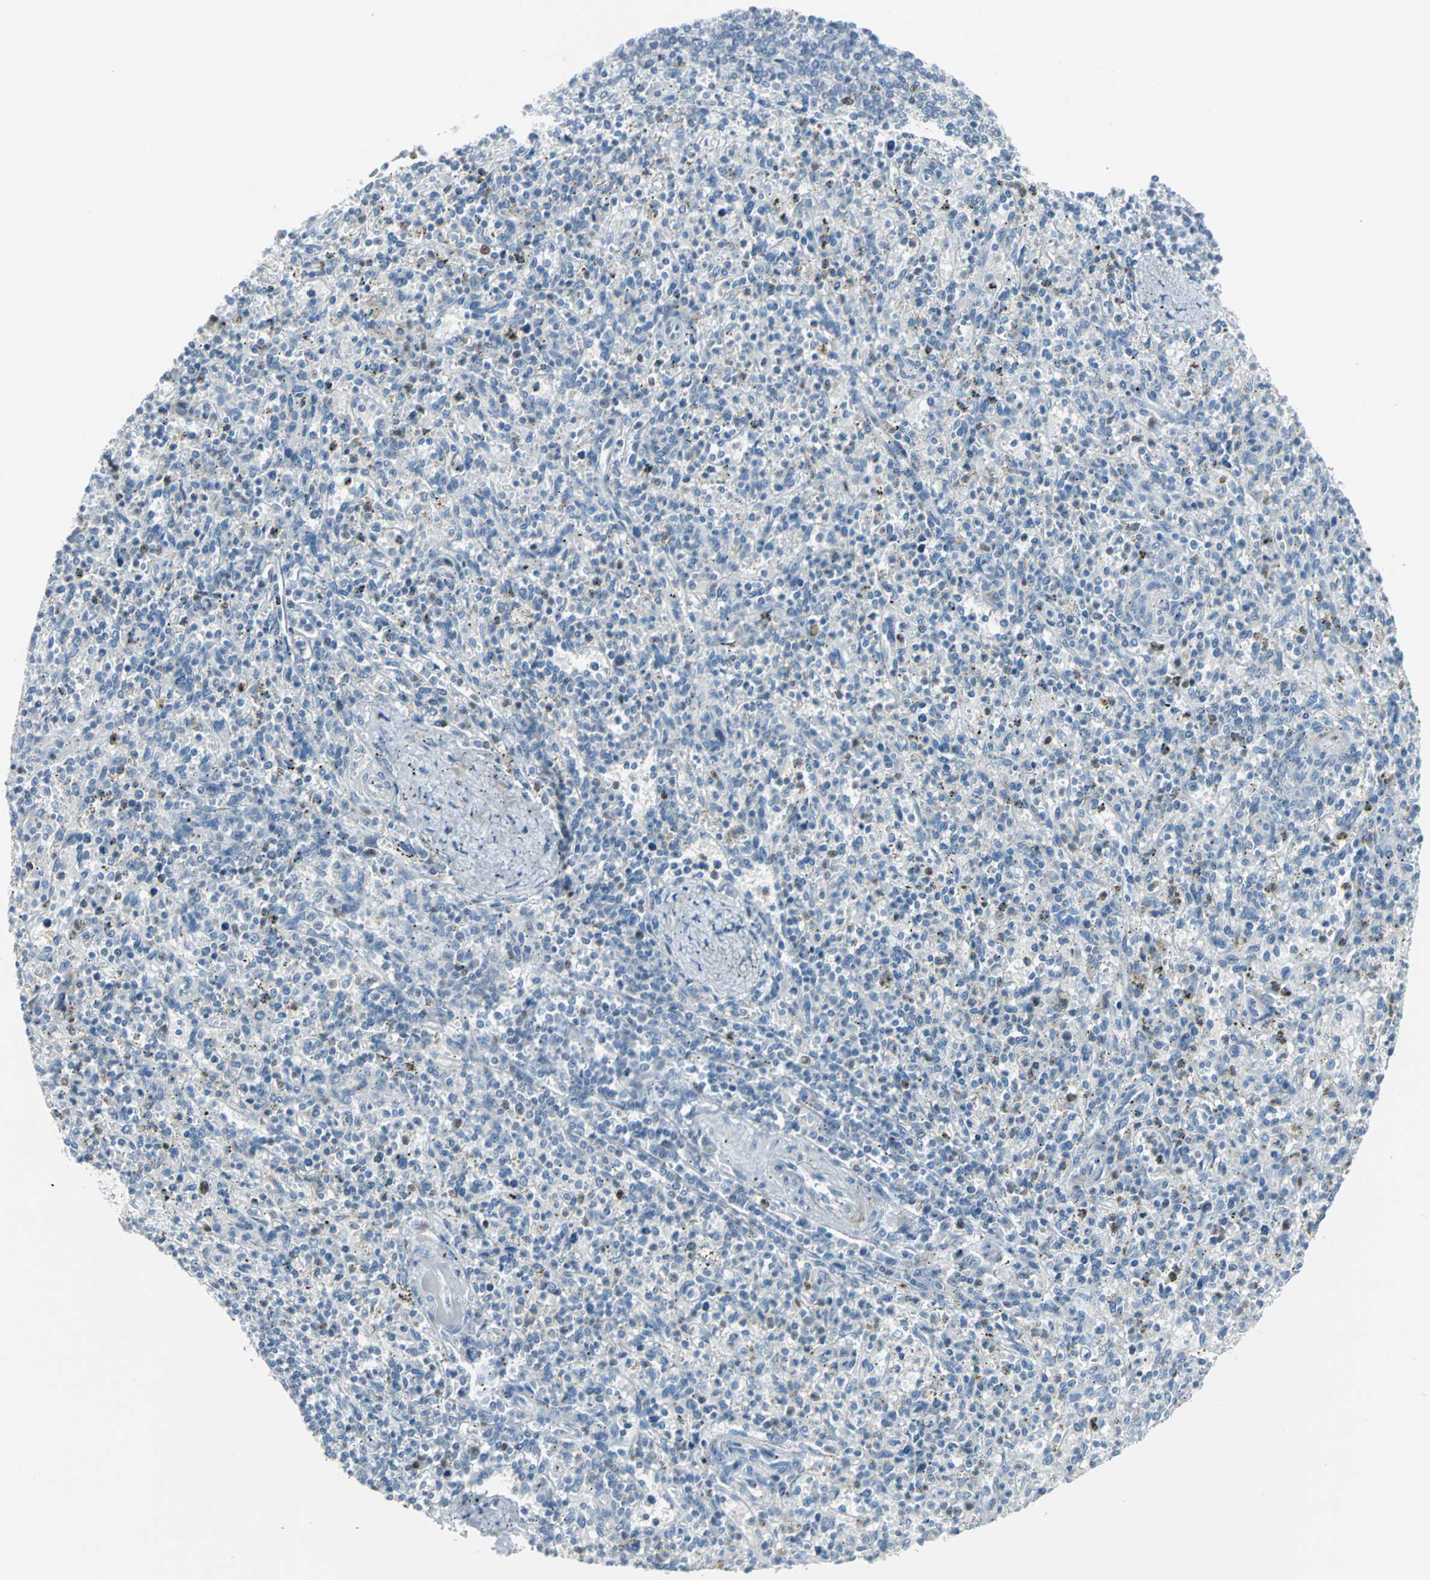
{"staining": {"intensity": "negative", "quantity": "none", "location": "none"}, "tissue": "spleen", "cell_type": "Cells in red pulp", "image_type": "normal", "snomed": [{"axis": "morphology", "description": "Normal tissue, NOS"}, {"axis": "topography", "description": "Spleen"}], "caption": "This is a histopathology image of immunohistochemistry staining of normal spleen, which shows no staining in cells in red pulp.", "gene": "MCM3", "patient": {"sex": "male", "age": 72}}